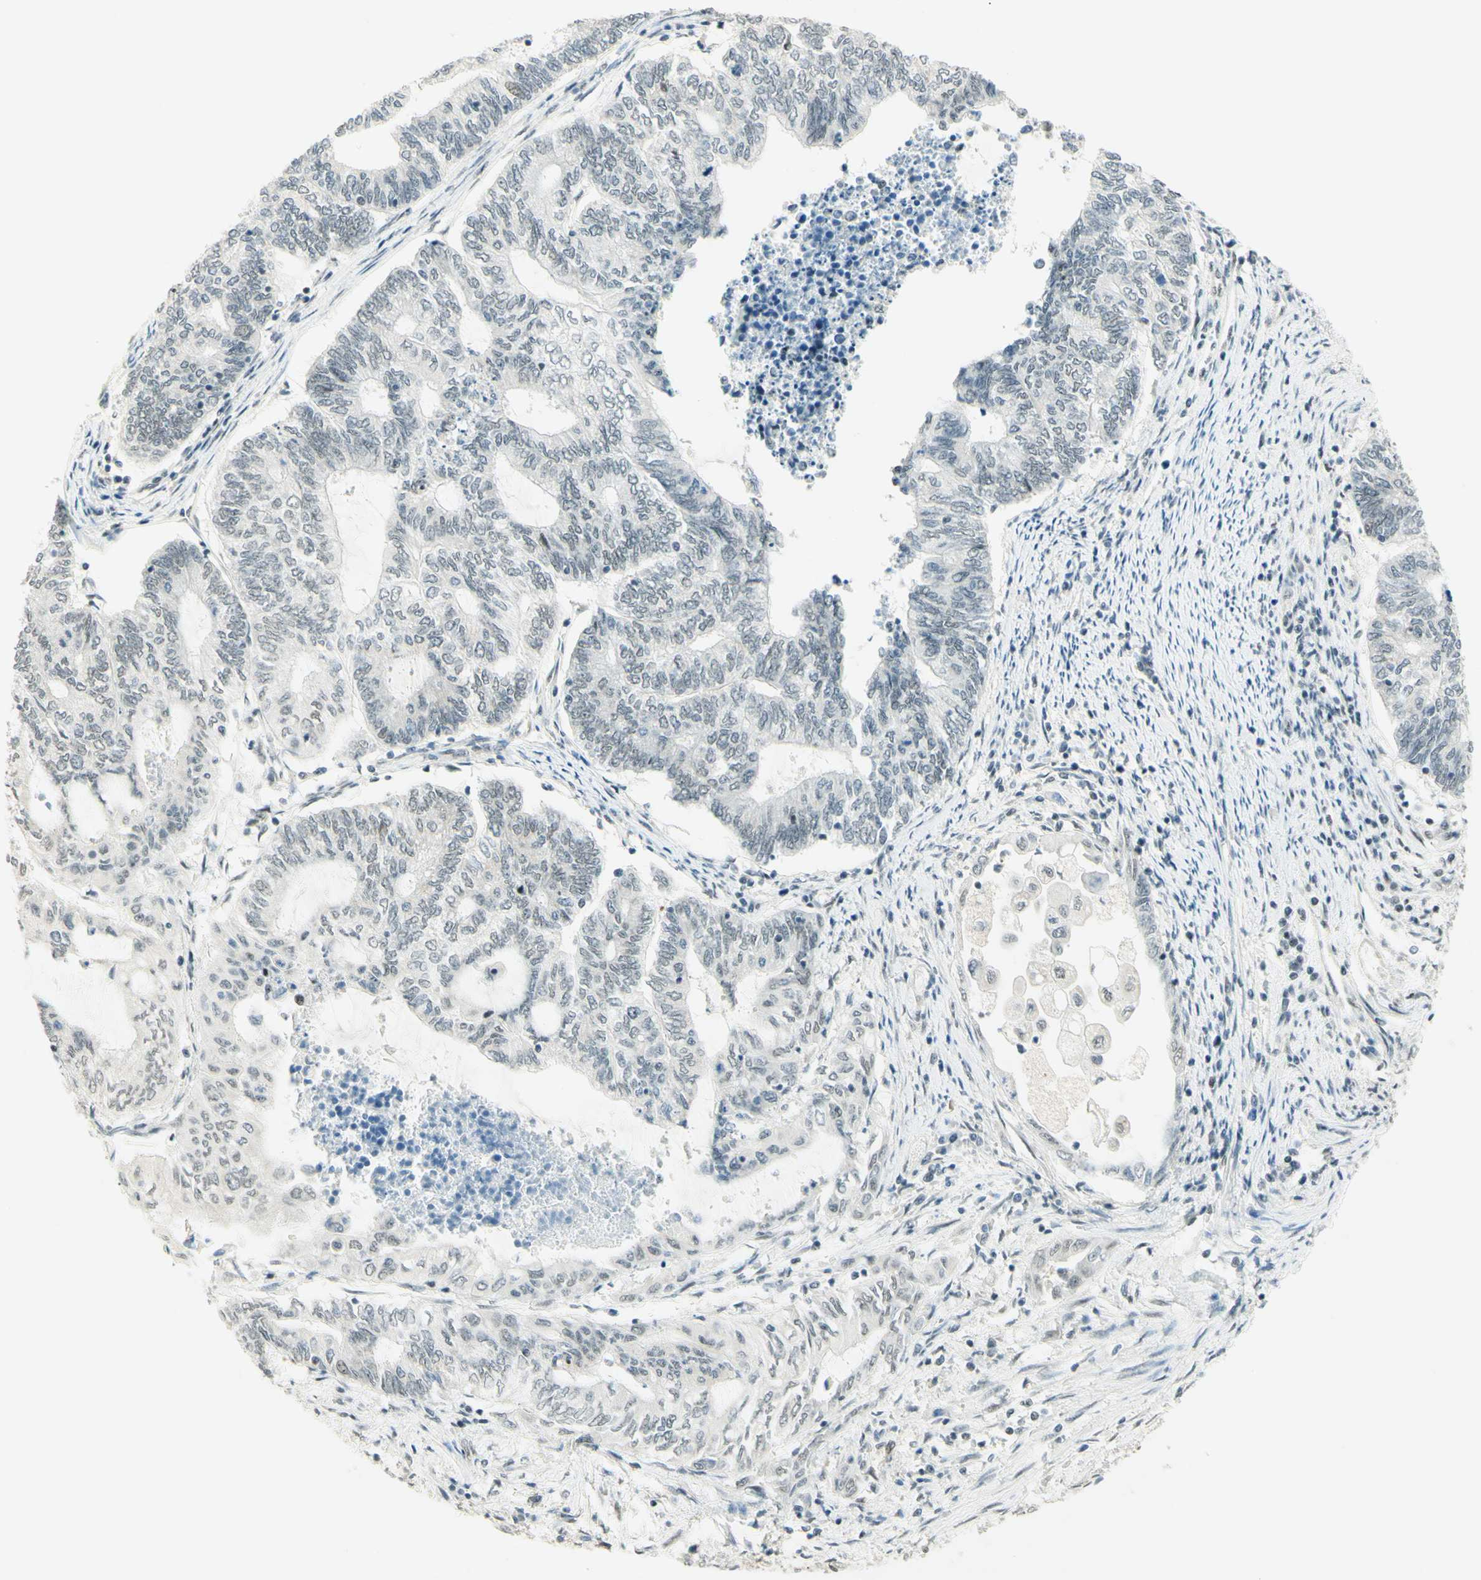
{"staining": {"intensity": "weak", "quantity": "25%-75%", "location": "nuclear"}, "tissue": "endometrial cancer", "cell_type": "Tumor cells", "image_type": "cancer", "snomed": [{"axis": "morphology", "description": "Adenocarcinoma, NOS"}, {"axis": "topography", "description": "Uterus"}, {"axis": "topography", "description": "Endometrium"}], "caption": "Protein staining exhibits weak nuclear positivity in about 25%-75% of tumor cells in endometrial cancer (adenocarcinoma). Immunohistochemistry (ihc) stains the protein in brown and the nuclei are stained blue.", "gene": "PMS2", "patient": {"sex": "female", "age": 70}}